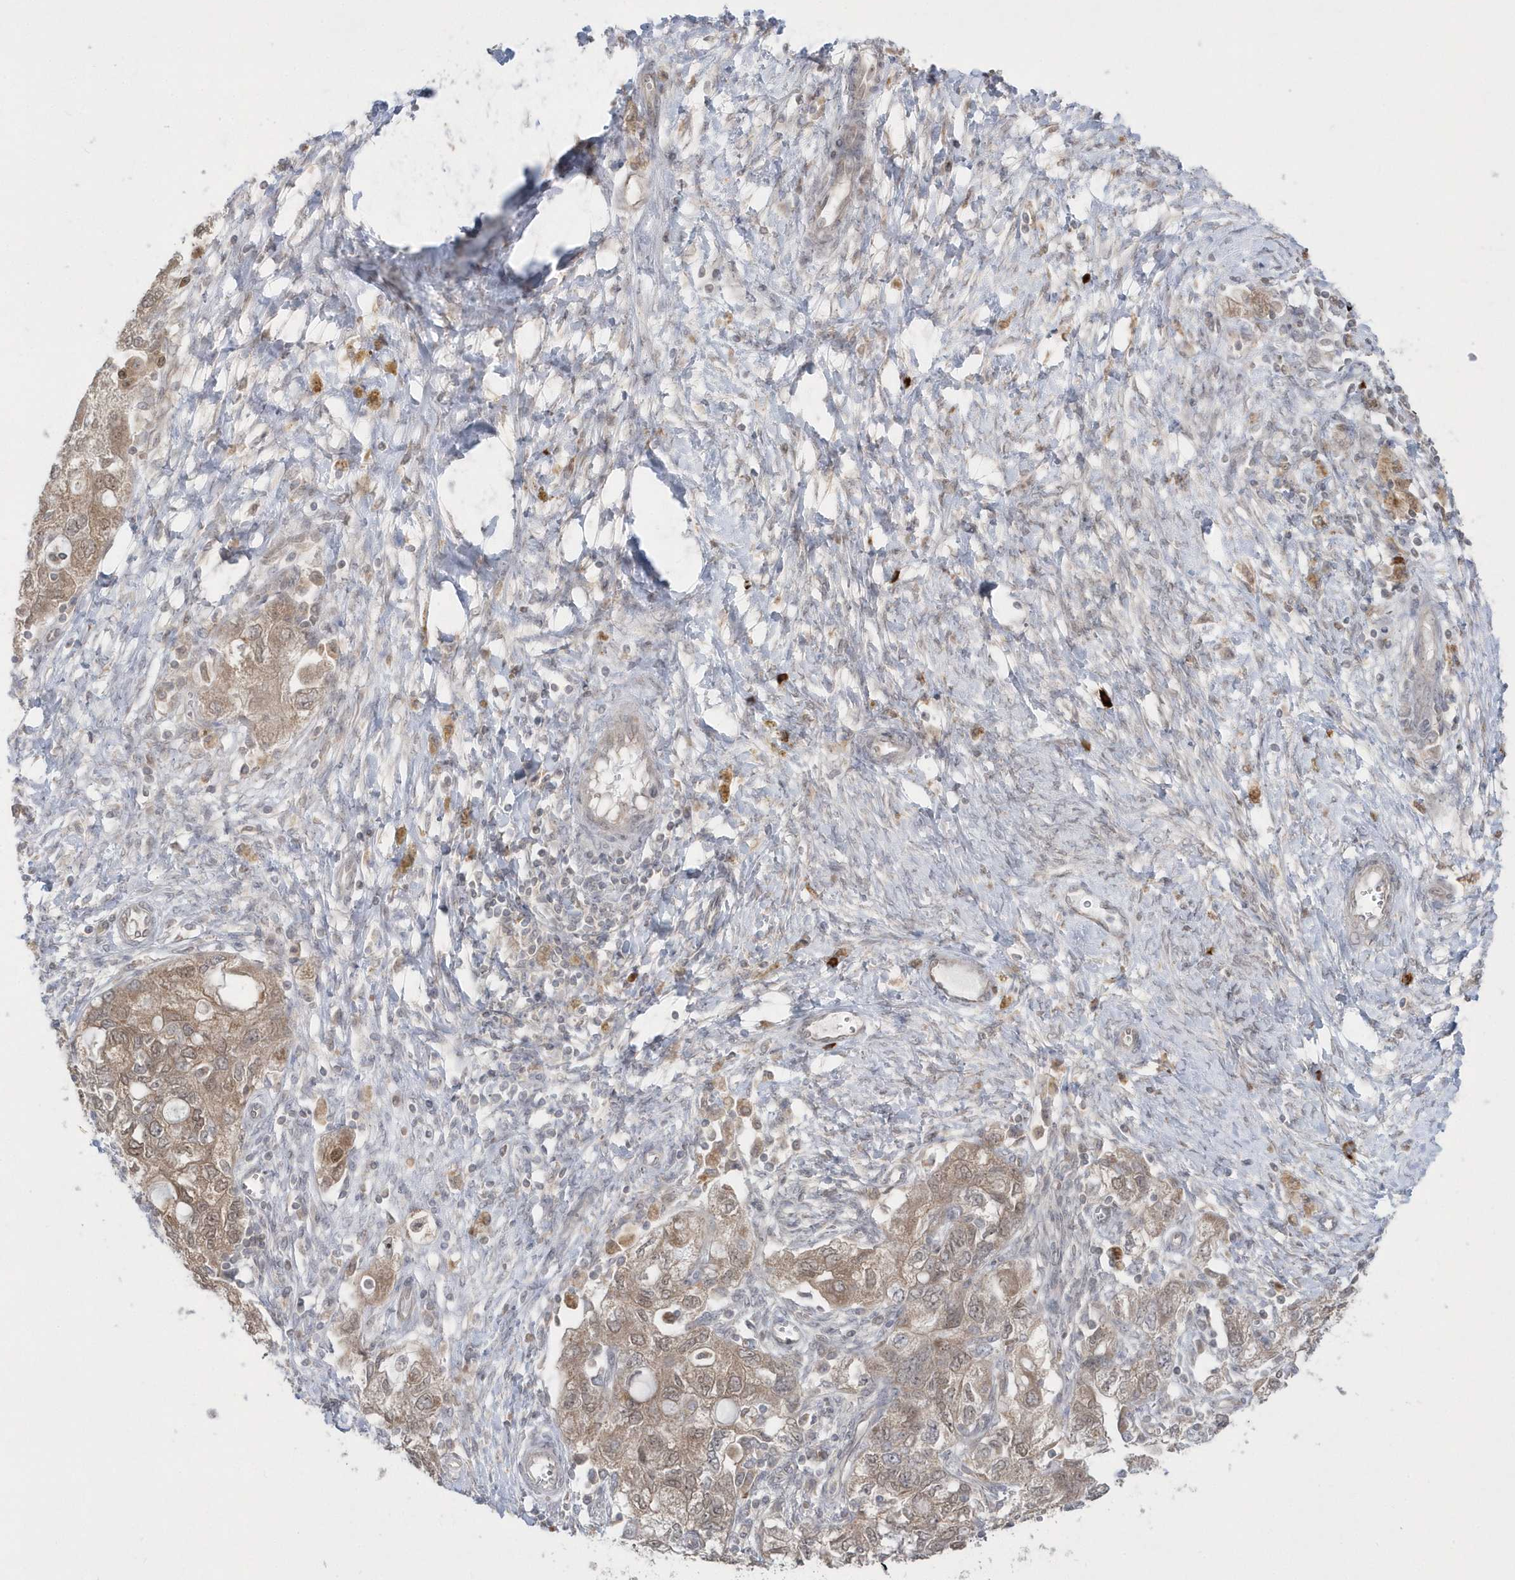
{"staining": {"intensity": "weak", "quantity": ">75%", "location": "cytoplasmic/membranous,nuclear"}, "tissue": "ovarian cancer", "cell_type": "Tumor cells", "image_type": "cancer", "snomed": [{"axis": "morphology", "description": "Carcinoma, NOS"}, {"axis": "morphology", "description": "Cystadenocarcinoma, serous, NOS"}, {"axis": "topography", "description": "Ovary"}], "caption": "Immunohistochemical staining of ovarian cancer exhibits low levels of weak cytoplasmic/membranous and nuclear positivity in about >75% of tumor cells.", "gene": "DHX57", "patient": {"sex": "female", "age": 69}}